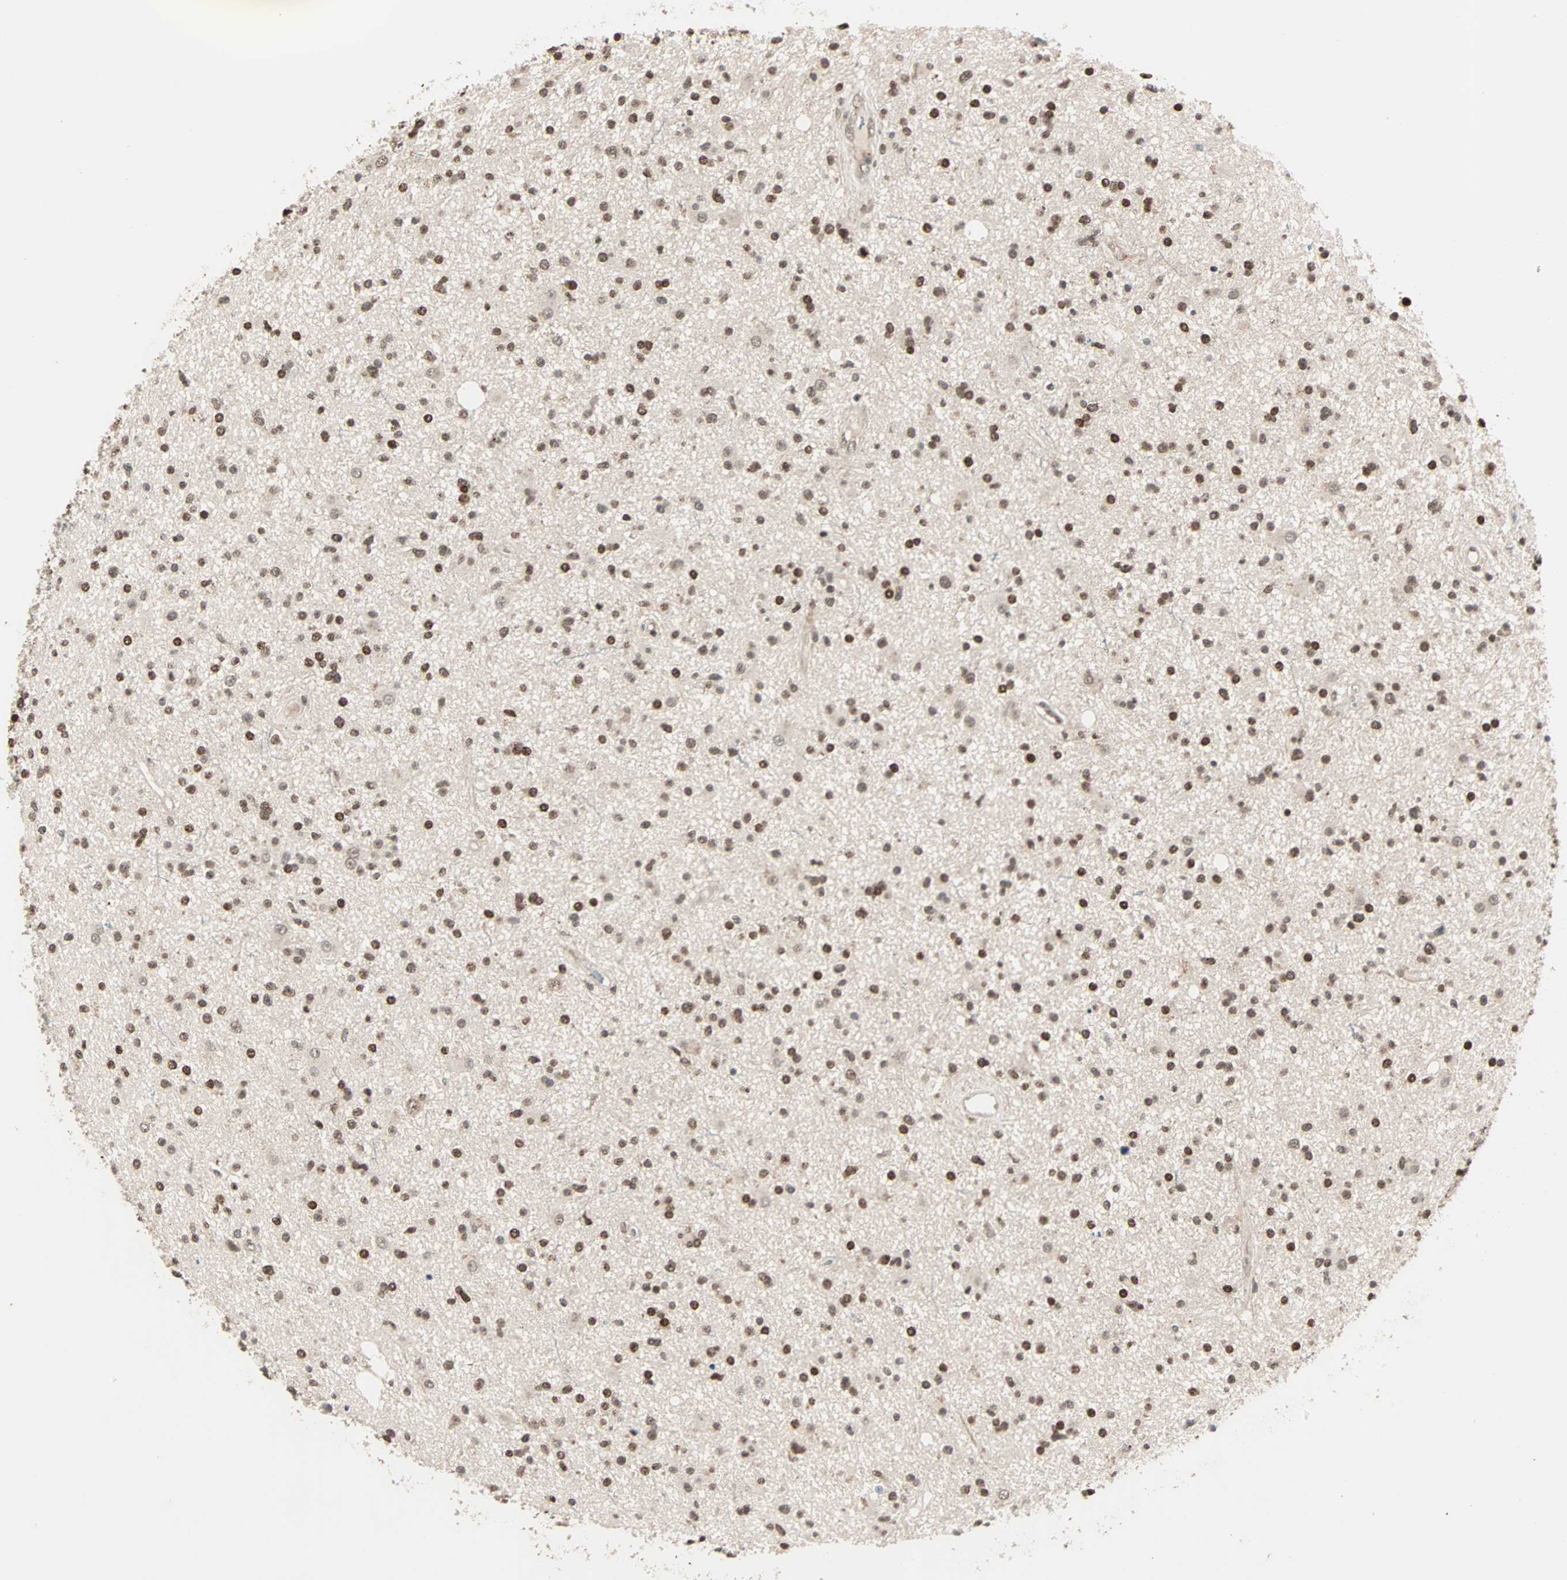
{"staining": {"intensity": "moderate", "quantity": ">75%", "location": "nuclear"}, "tissue": "glioma", "cell_type": "Tumor cells", "image_type": "cancer", "snomed": [{"axis": "morphology", "description": "Glioma, malignant, High grade"}, {"axis": "topography", "description": "Brain"}], "caption": "Human glioma stained with a protein marker exhibits moderate staining in tumor cells.", "gene": "CBX4", "patient": {"sex": "male", "age": 33}}